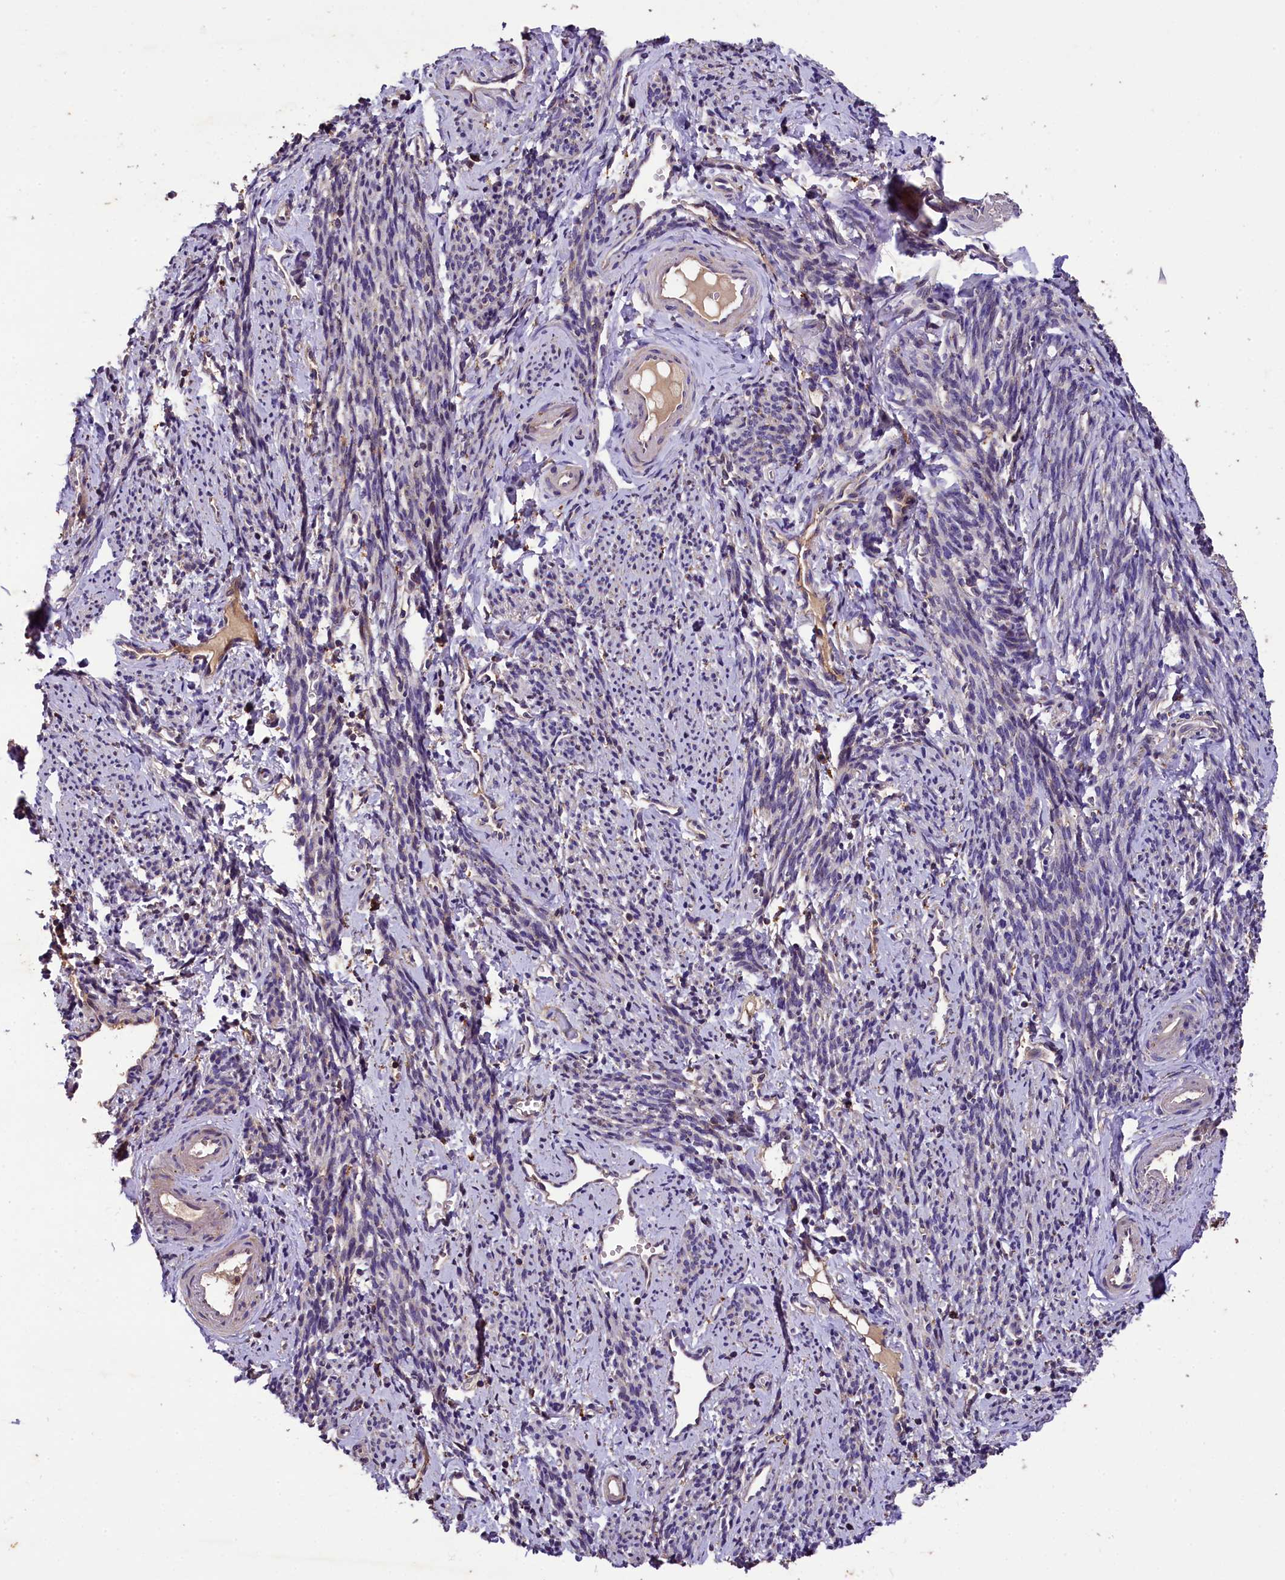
{"staining": {"intensity": "weak", "quantity": "25%-75%", "location": "cytoplasmic/membranous"}, "tissue": "smooth muscle", "cell_type": "Smooth muscle cells", "image_type": "normal", "snomed": [{"axis": "morphology", "description": "Normal tissue, NOS"}, {"axis": "topography", "description": "Smooth muscle"}, {"axis": "topography", "description": "Uterus"}], "caption": "Smooth muscle cells demonstrate low levels of weak cytoplasmic/membranous staining in about 25%-75% of cells in benign smooth muscle.", "gene": "PLXNB1", "patient": {"sex": "female", "age": 59}}